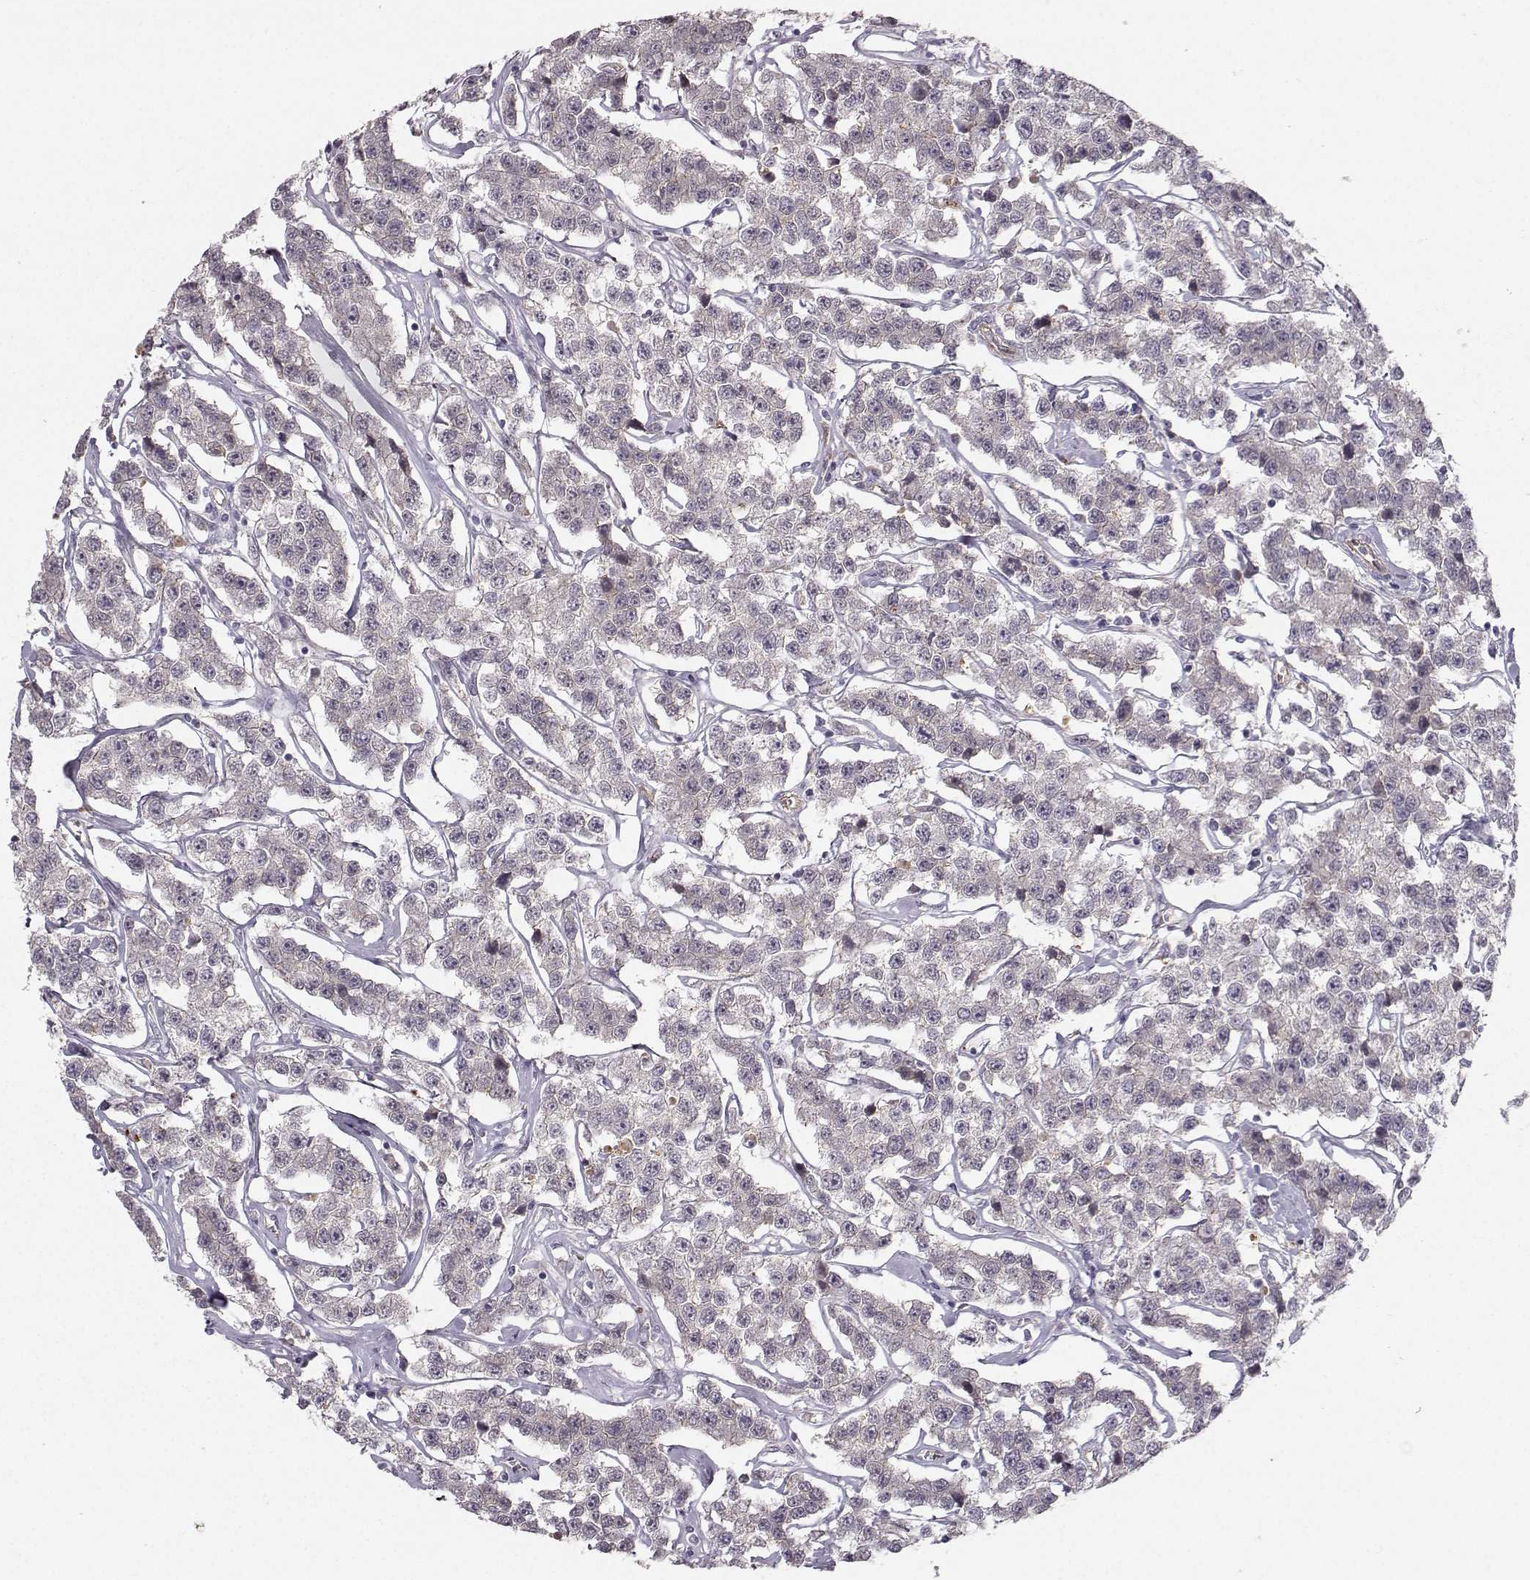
{"staining": {"intensity": "negative", "quantity": "none", "location": "none"}, "tissue": "testis cancer", "cell_type": "Tumor cells", "image_type": "cancer", "snomed": [{"axis": "morphology", "description": "Seminoma, NOS"}, {"axis": "topography", "description": "Testis"}], "caption": "This is an IHC micrograph of human testis seminoma. There is no staining in tumor cells.", "gene": "OPRD1", "patient": {"sex": "male", "age": 59}}